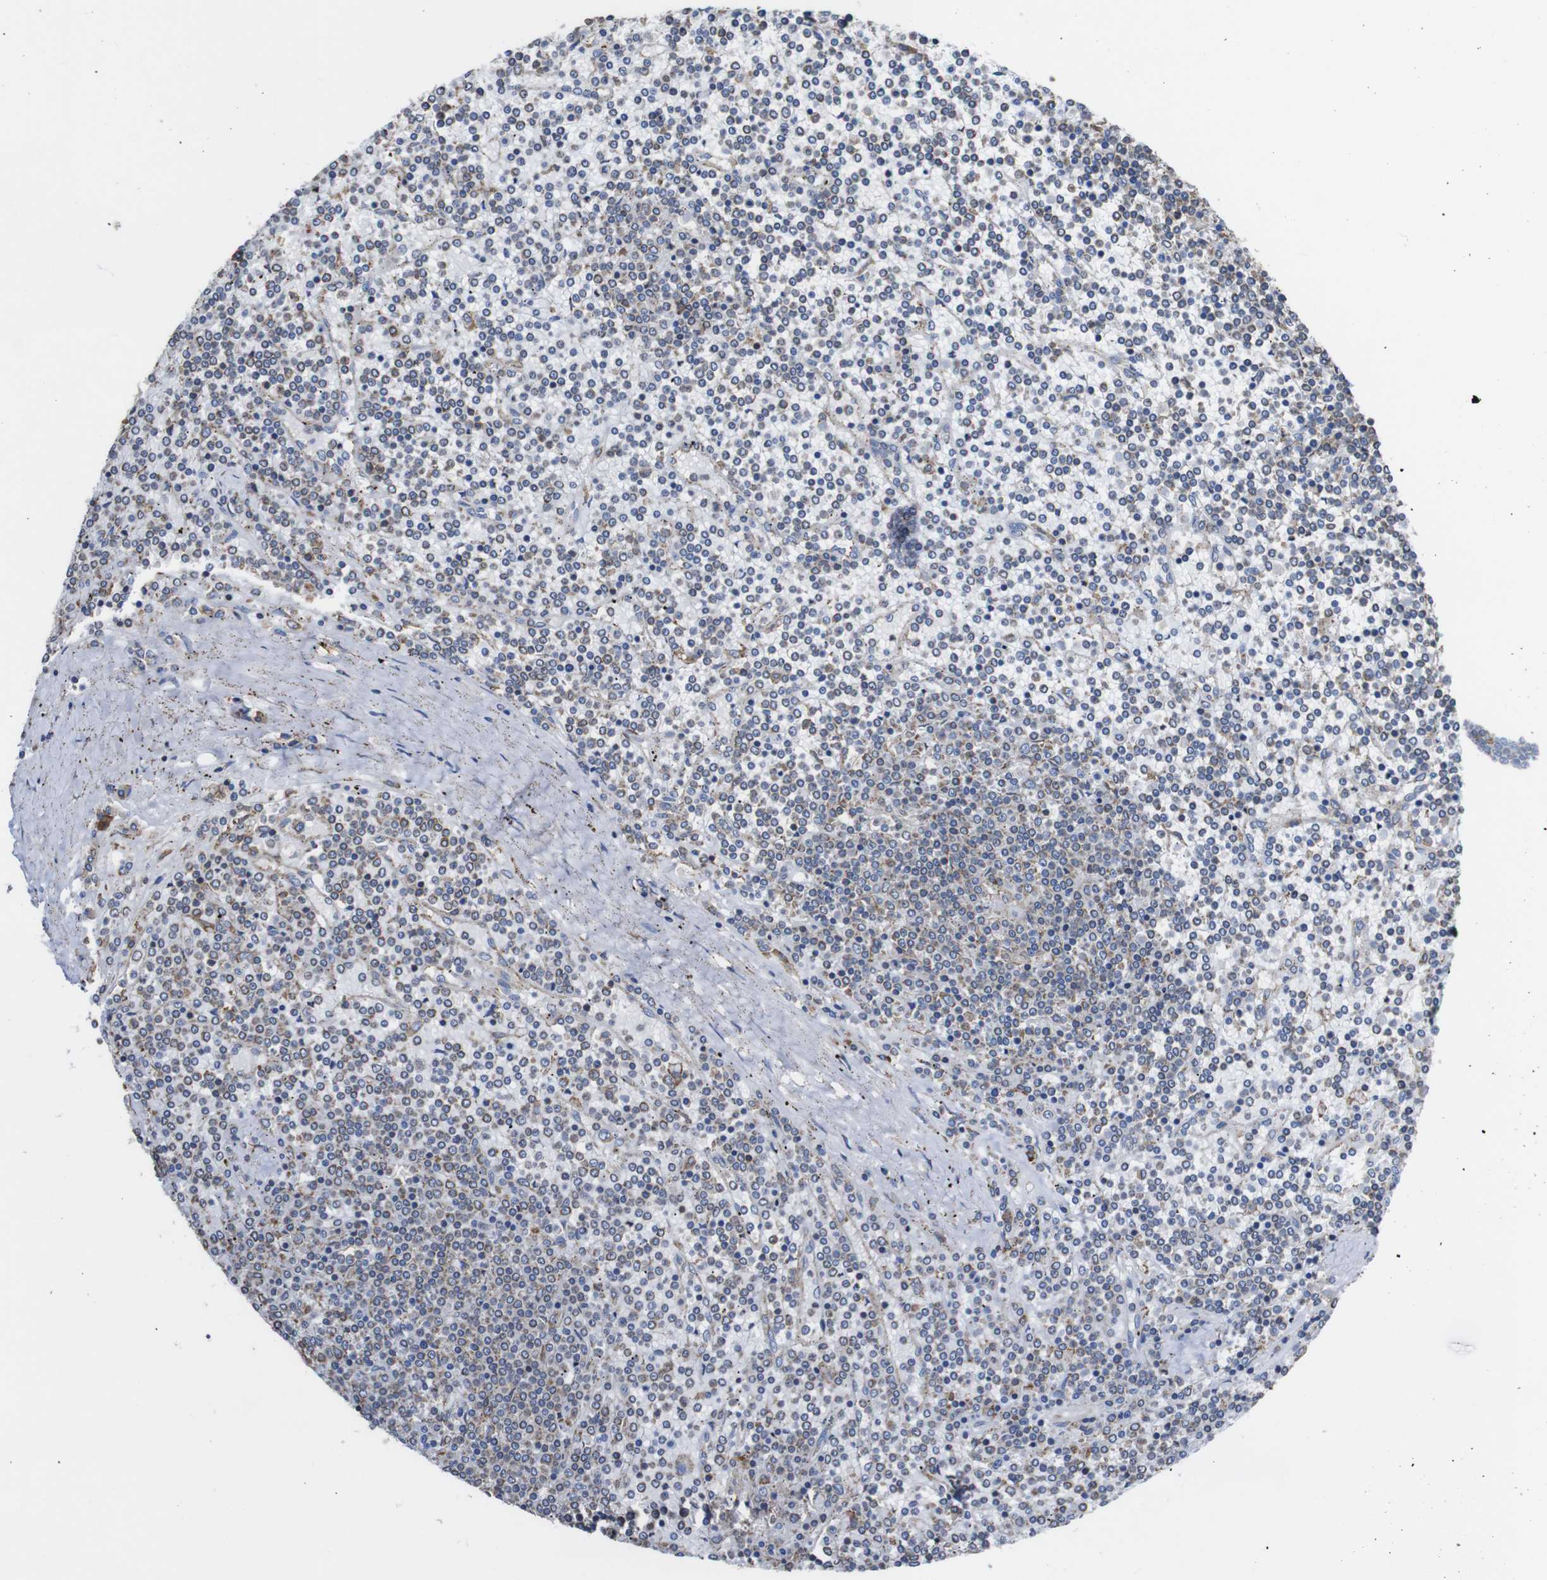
{"staining": {"intensity": "weak", "quantity": "<25%", "location": "cytoplasmic/membranous"}, "tissue": "lymphoma", "cell_type": "Tumor cells", "image_type": "cancer", "snomed": [{"axis": "morphology", "description": "Malignant lymphoma, non-Hodgkin's type, Low grade"}, {"axis": "topography", "description": "Spleen"}], "caption": "Immunohistochemical staining of lymphoma shows no significant positivity in tumor cells. The staining was performed using DAB to visualize the protein expression in brown, while the nuclei were stained in blue with hematoxylin (Magnification: 20x).", "gene": "PPIB", "patient": {"sex": "female", "age": 19}}